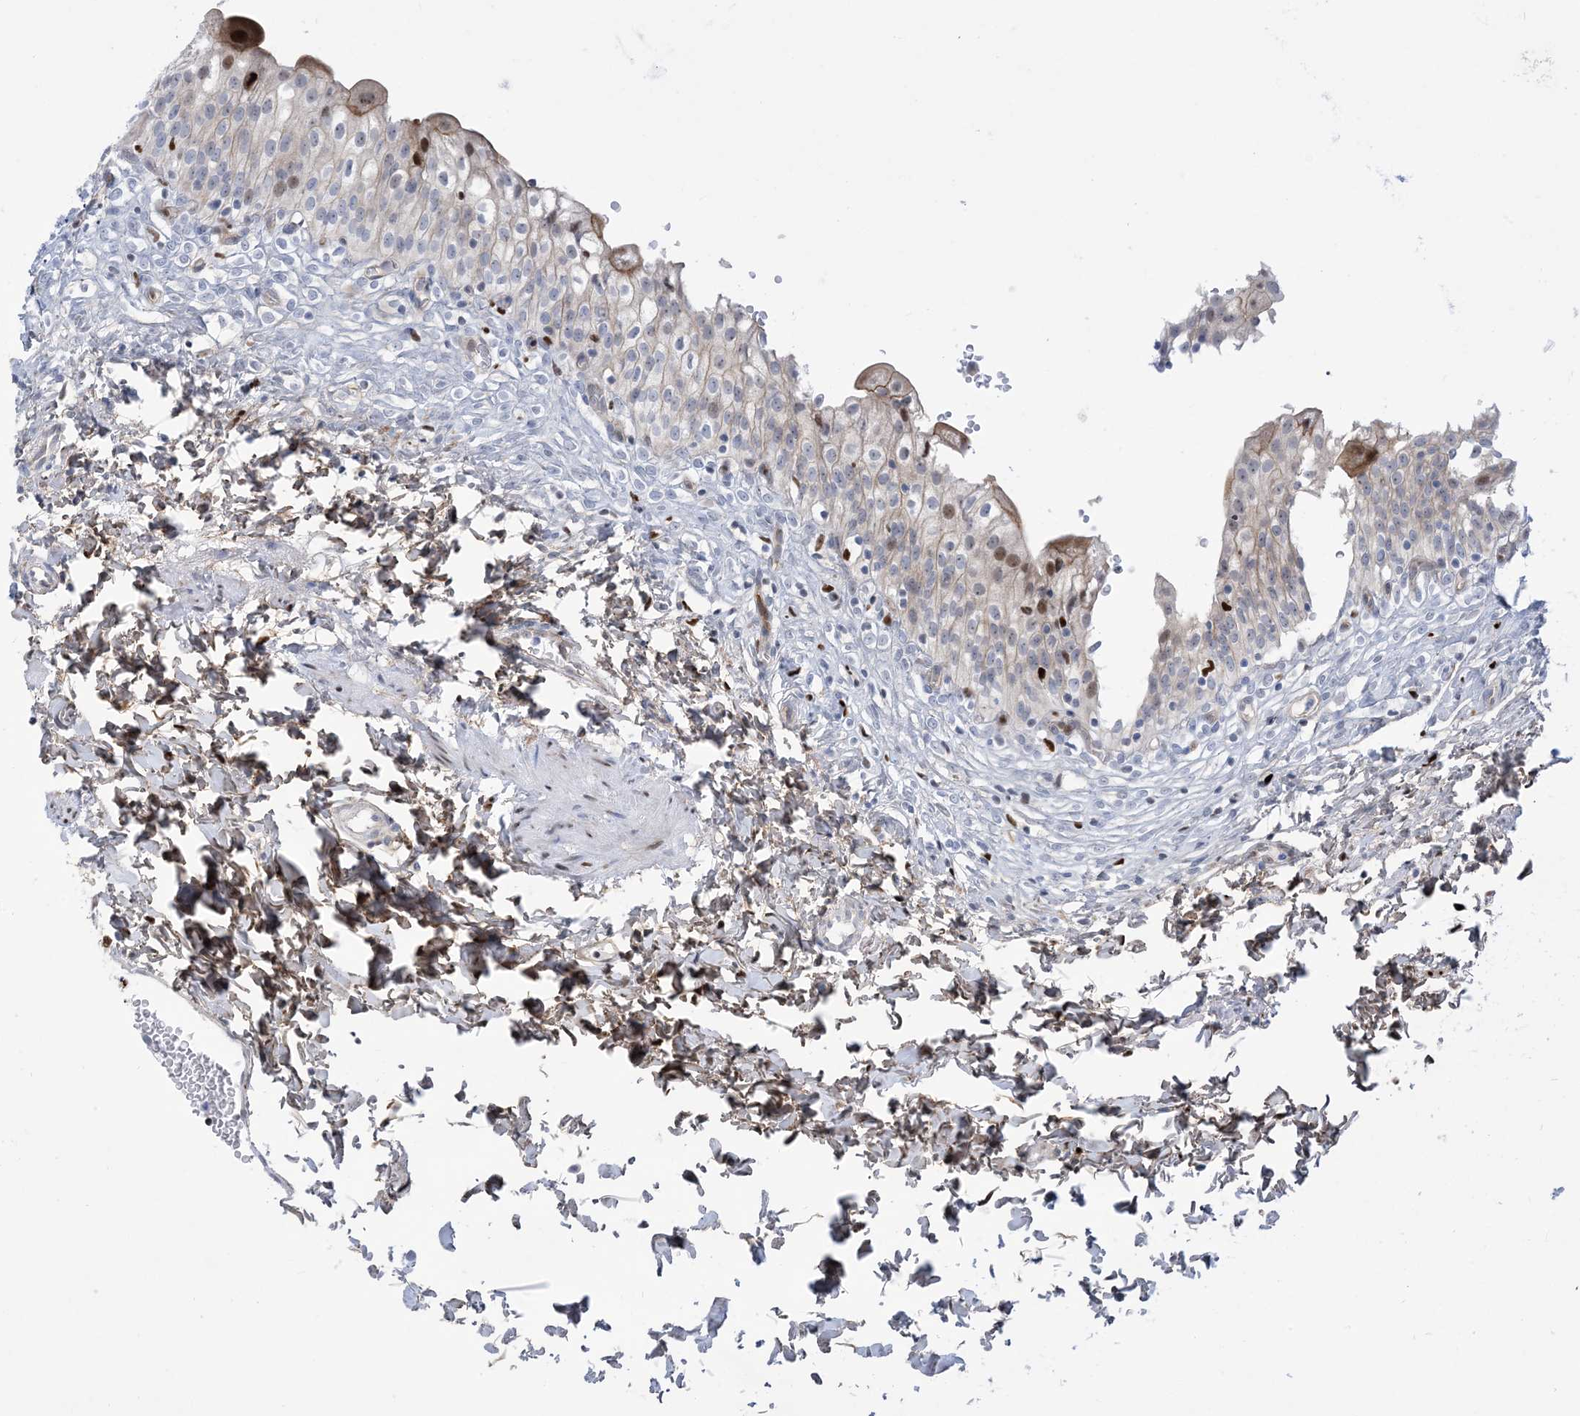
{"staining": {"intensity": "moderate", "quantity": "25%-75%", "location": "cytoplasmic/membranous,nuclear"}, "tissue": "urinary bladder", "cell_type": "Urothelial cells", "image_type": "normal", "snomed": [{"axis": "morphology", "description": "Normal tissue, NOS"}, {"axis": "topography", "description": "Urinary bladder"}], "caption": "IHC of normal human urinary bladder shows medium levels of moderate cytoplasmic/membranous,nuclear staining in about 25%-75% of urothelial cells. Nuclei are stained in blue.", "gene": "MARS2", "patient": {"sex": "male", "age": 55}}